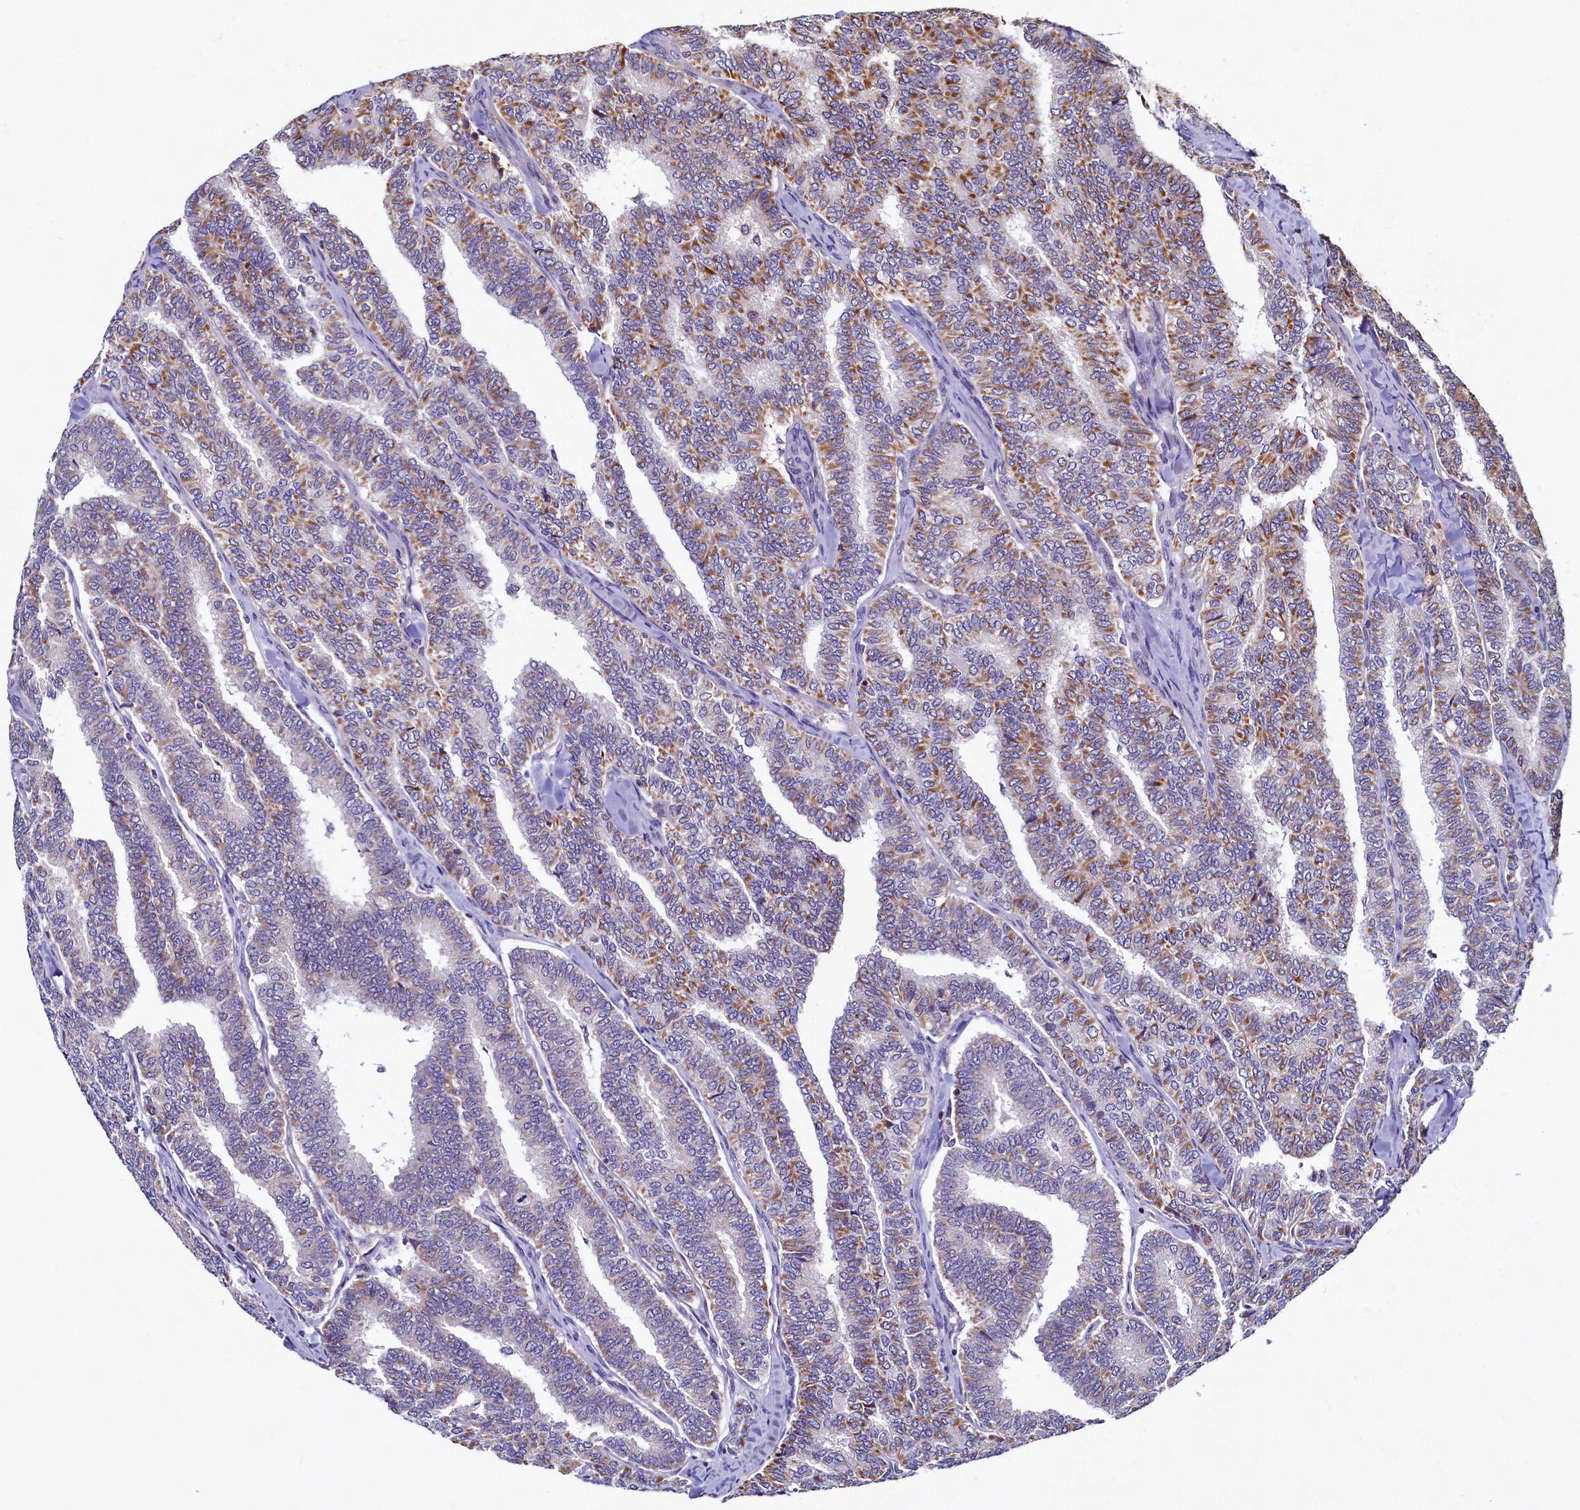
{"staining": {"intensity": "moderate", "quantity": "25%-75%", "location": "cytoplasmic/membranous"}, "tissue": "thyroid cancer", "cell_type": "Tumor cells", "image_type": "cancer", "snomed": [{"axis": "morphology", "description": "Papillary adenocarcinoma, NOS"}, {"axis": "topography", "description": "Thyroid gland"}], "caption": "IHC image of neoplastic tissue: thyroid cancer (papillary adenocarcinoma) stained using immunohistochemistry displays medium levels of moderate protein expression localized specifically in the cytoplasmic/membranous of tumor cells, appearing as a cytoplasmic/membranous brown color.", "gene": "NCKAP5L", "patient": {"sex": "female", "age": 35}}